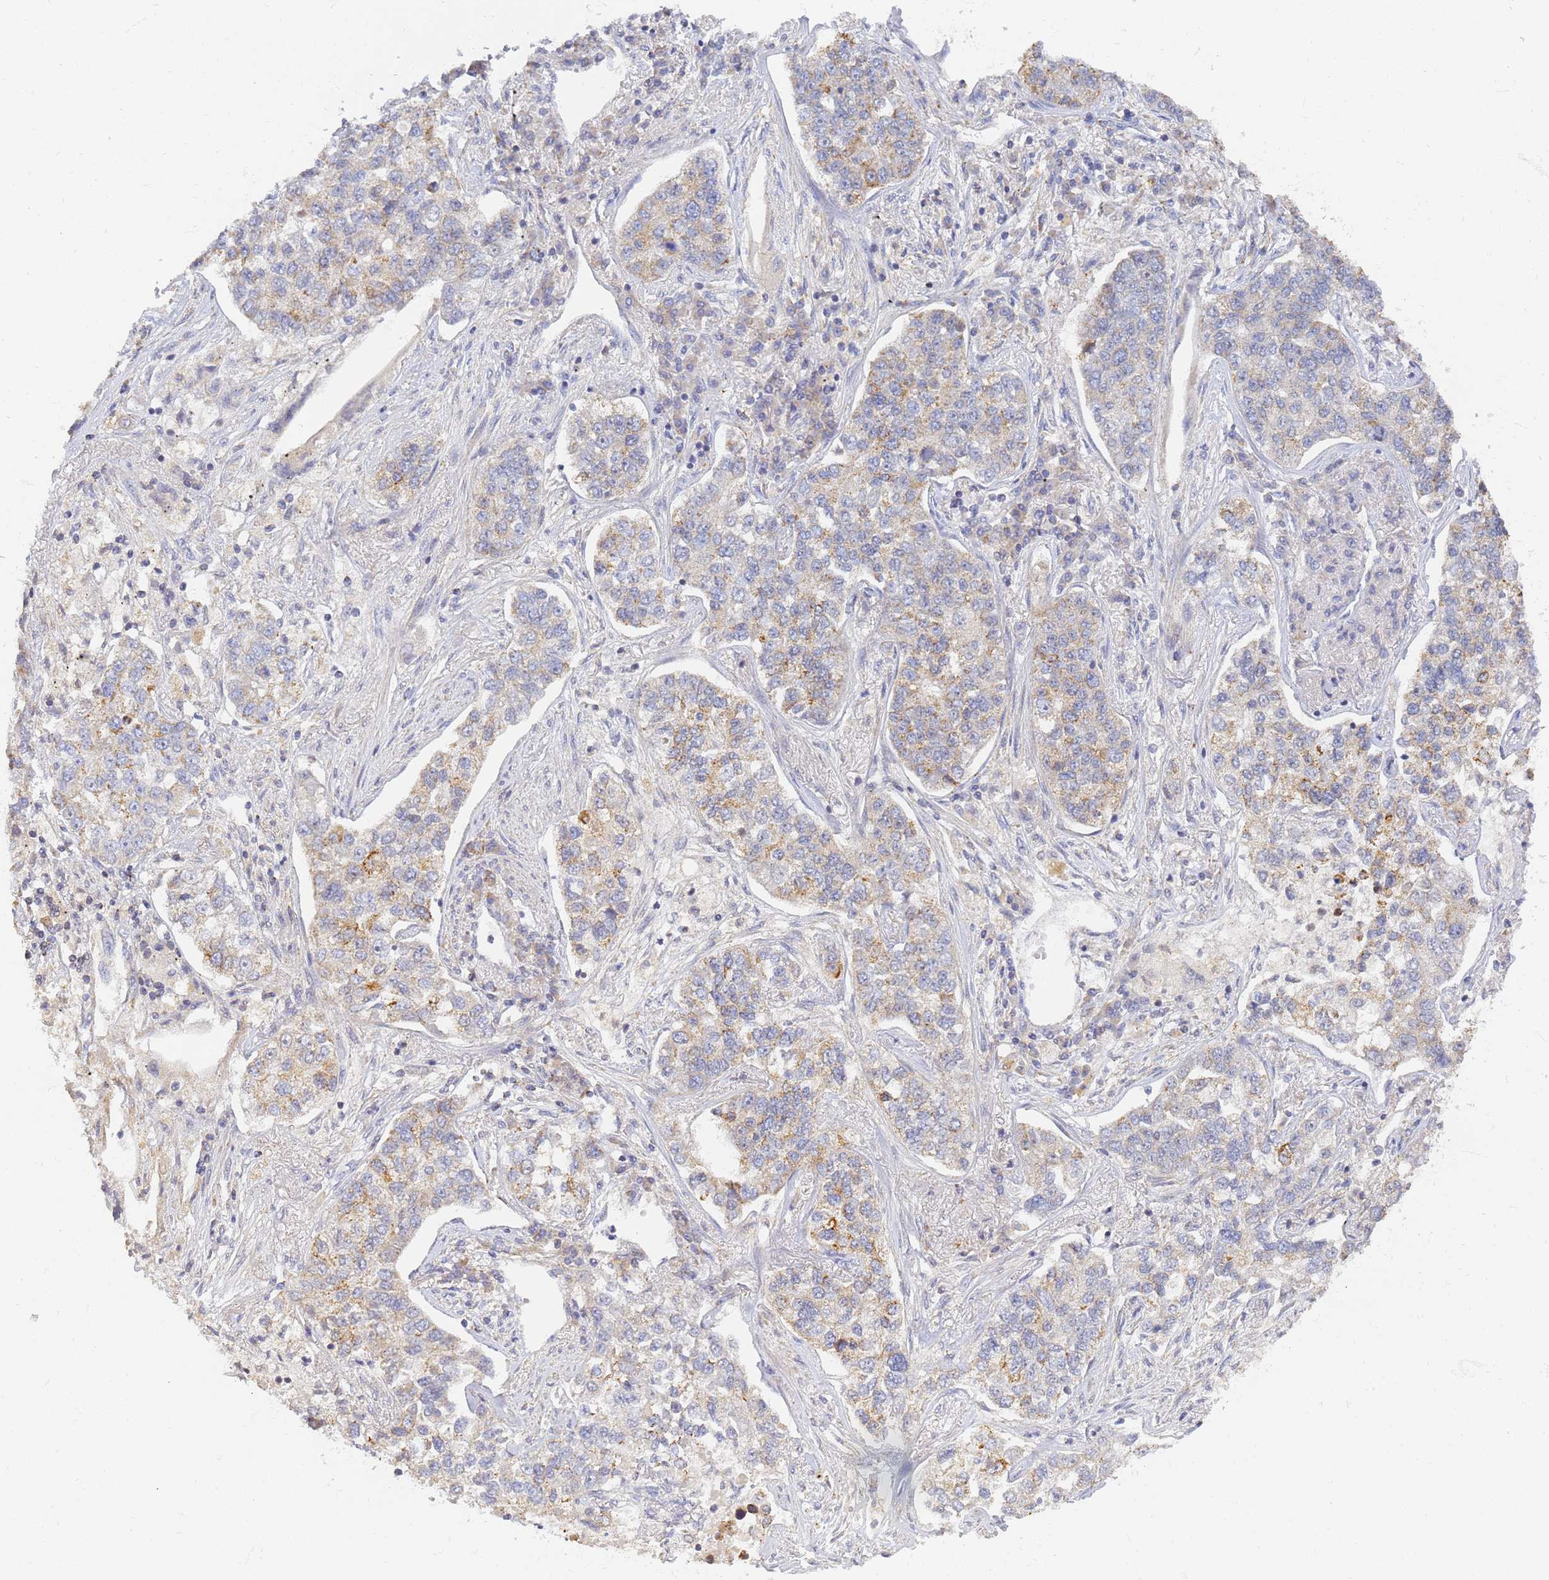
{"staining": {"intensity": "moderate", "quantity": ">75%", "location": "cytoplasmic/membranous"}, "tissue": "lung cancer", "cell_type": "Tumor cells", "image_type": "cancer", "snomed": [{"axis": "morphology", "description": "Adenocarcinoma, NOS"}, {"axis": "topography", "description": "Lung"}], "caption": "A photomicrograph showing moderate cytoplasmic/membranous expression in about >75% of tumor cells in adenocarcinoma (lung), as visualized by brown immunohistochemical staining.", "gene": "UTP23", "patient": {"sex": "male", "age": 49}}